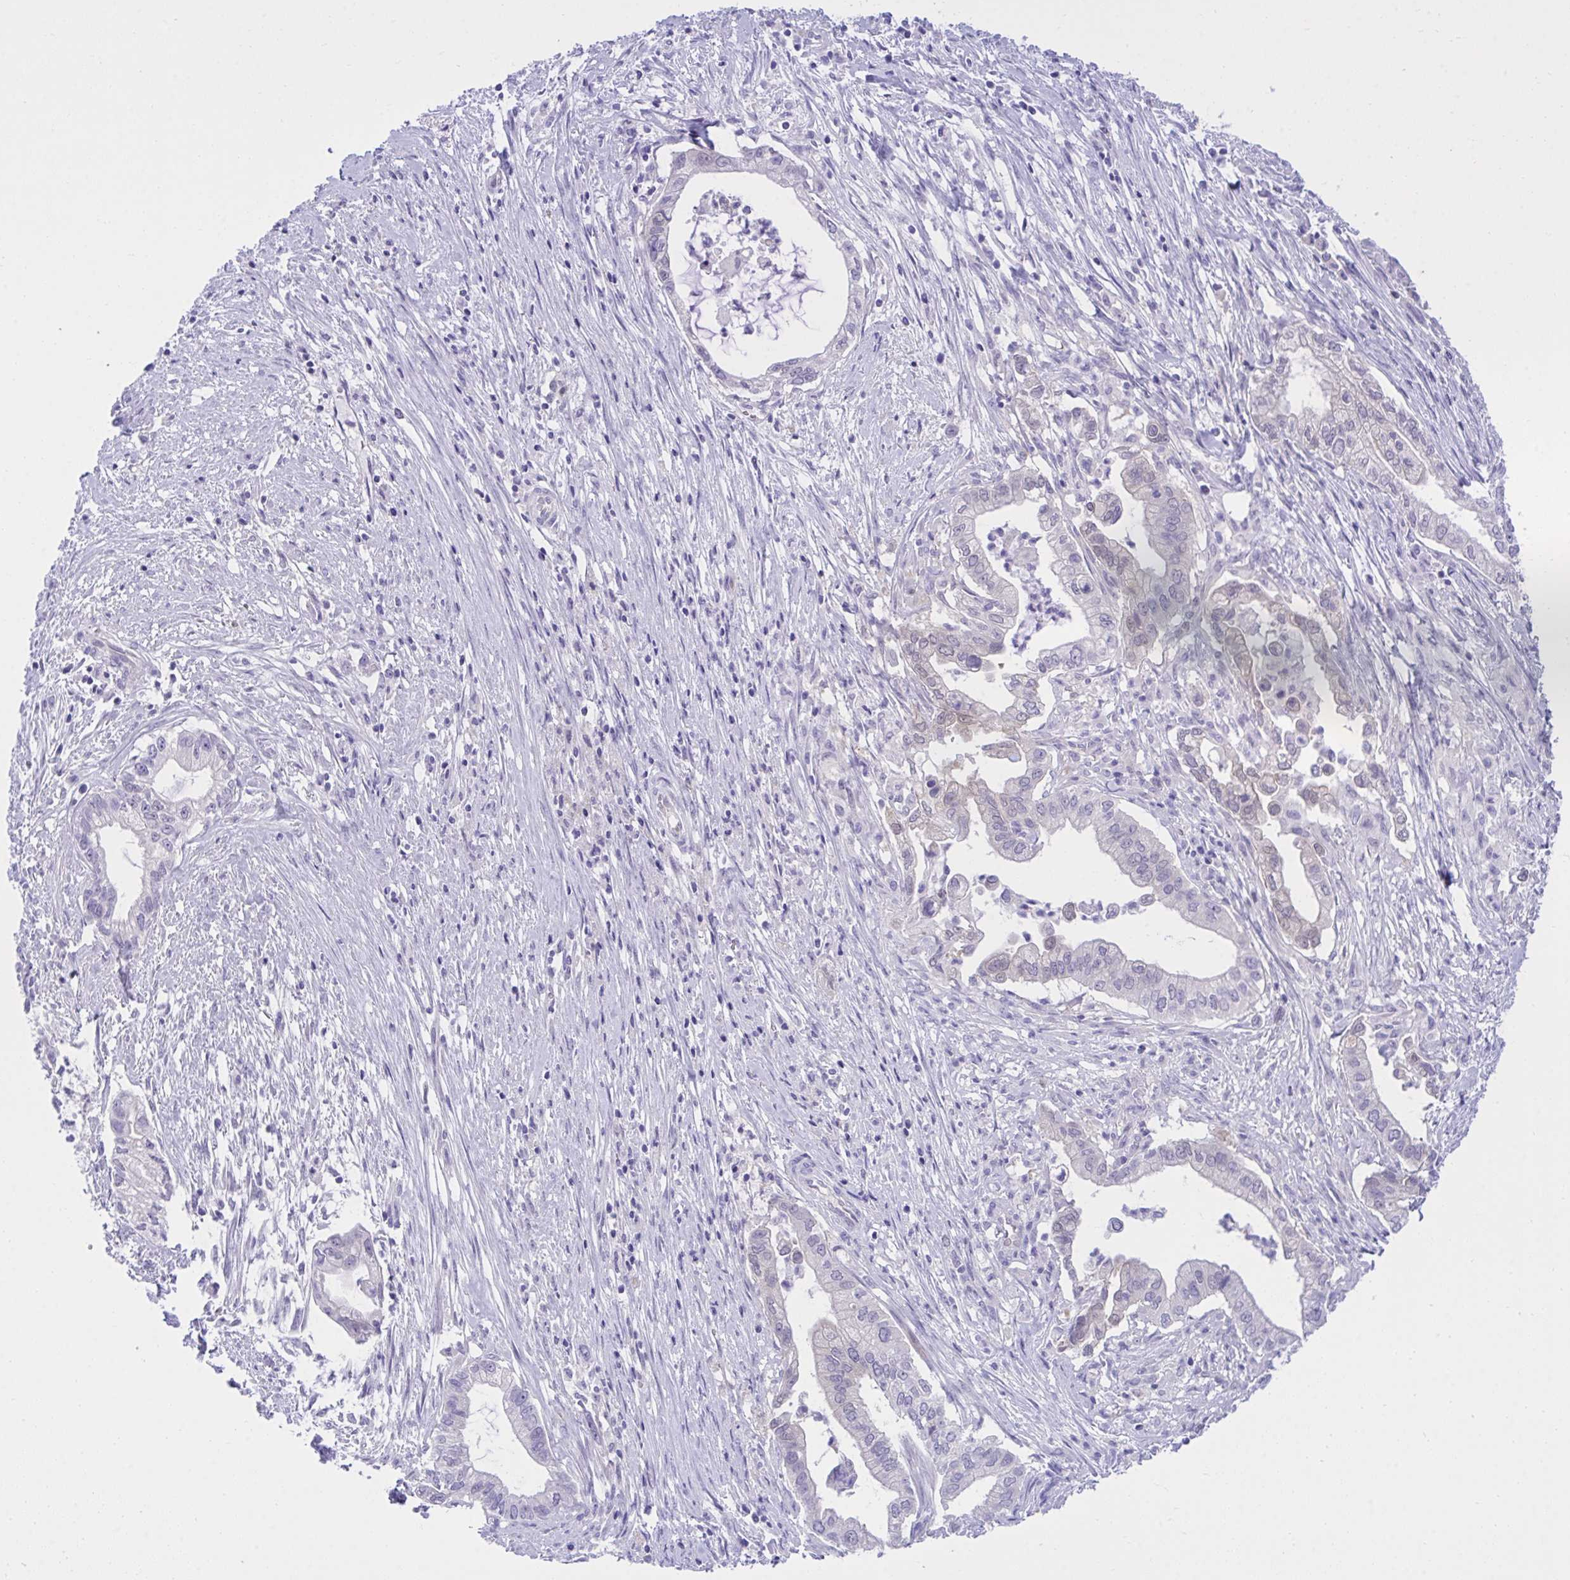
{"staining": {"intensity": "negative", "quantity": "none", "location": "none"}, "tissue": "pancreatic cancer", "cell_type": "Tumor cells", "image_type": "cancer", "snomed": [{"axis": "morphology", "description": "Adenocarcinoma, NOS"}, {"axis": "topography", "description": "Pancreas"}], "caption": "Immunohistochemical staining of pancreatic cancer shows no significant staining in tumor cells.", "gene": "PGM2L1", "patient": {"sex": "male", "age": 70}}